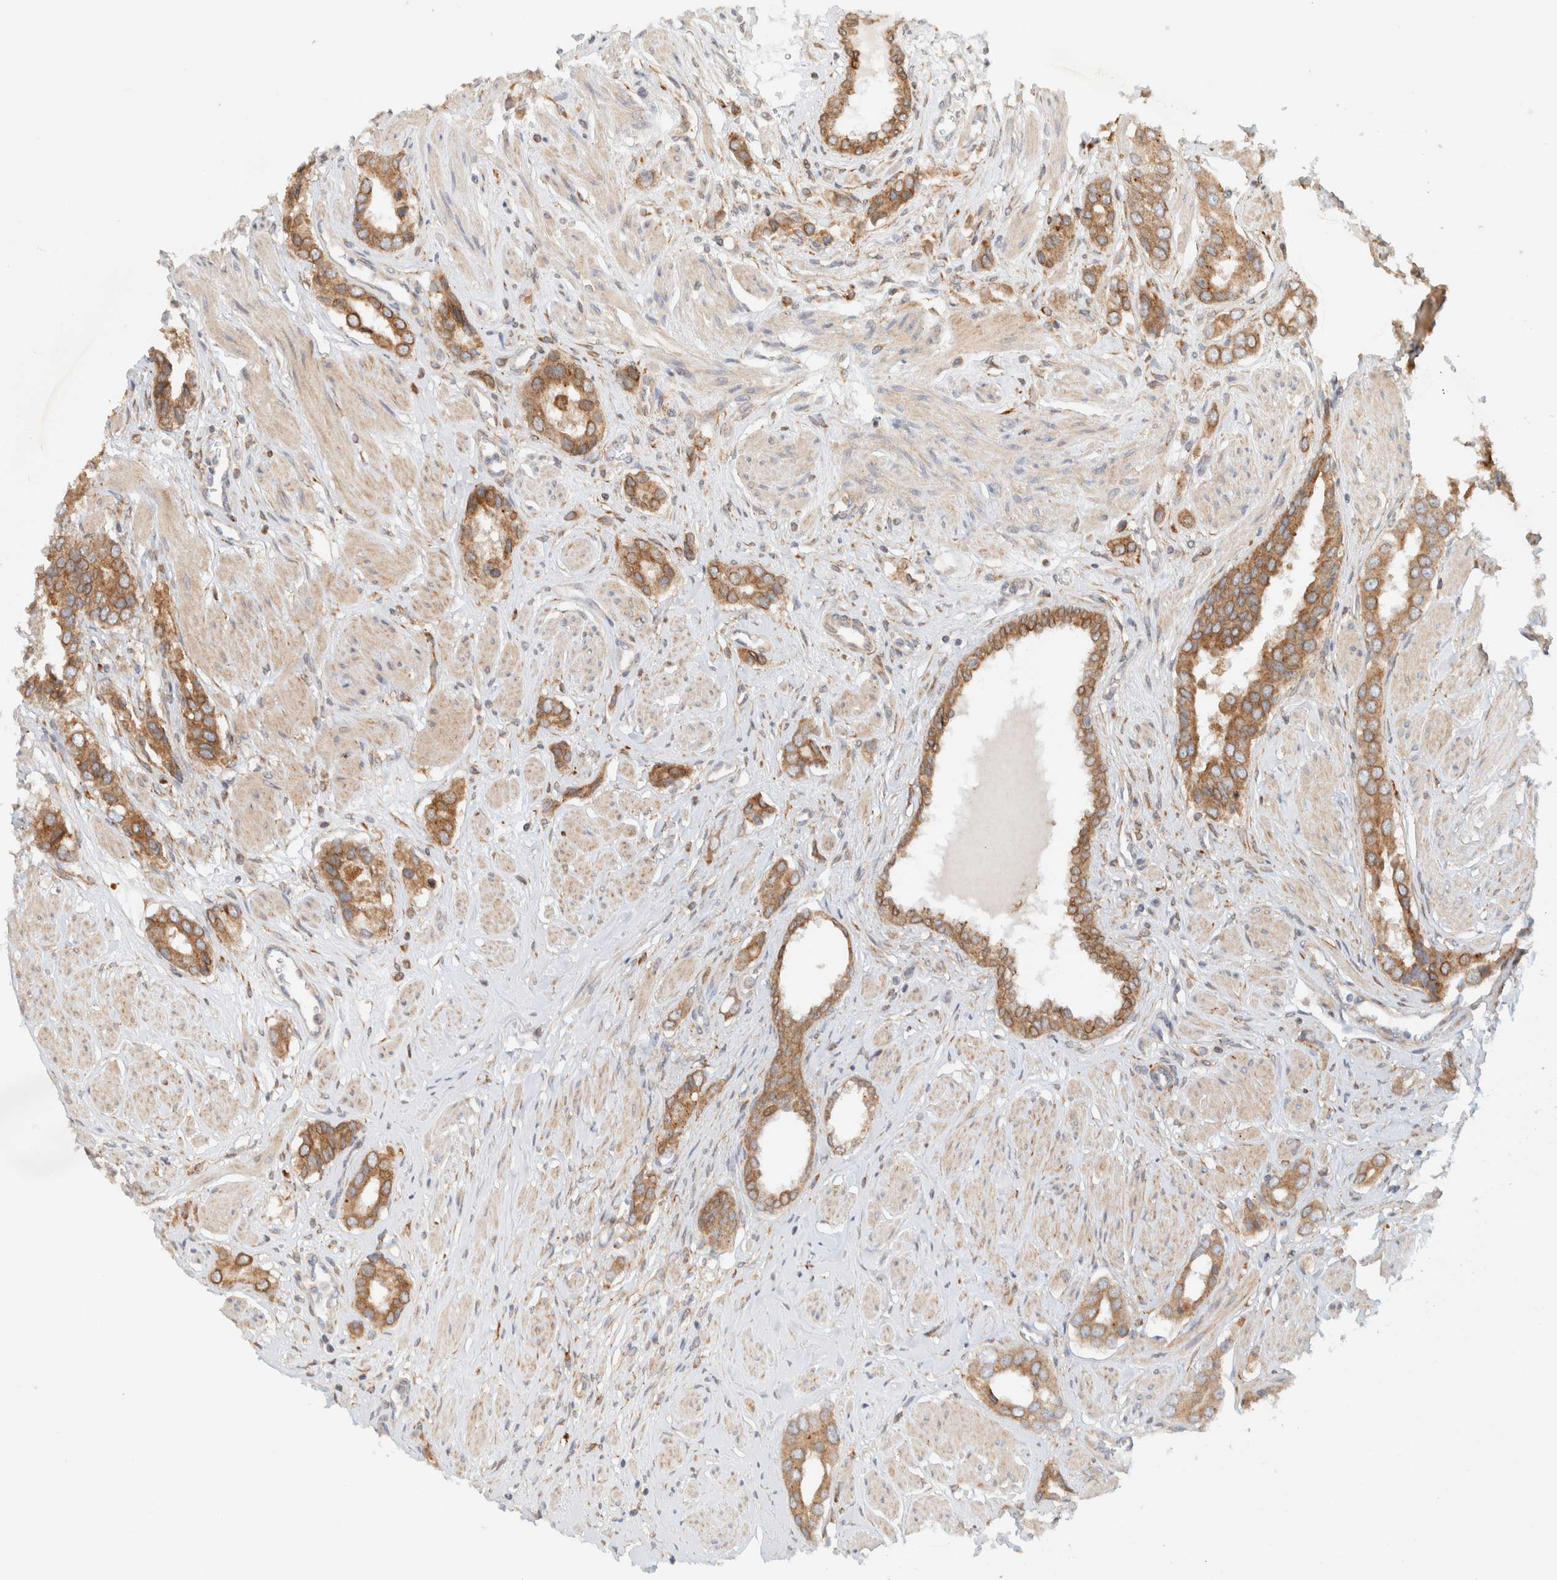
{"staining": {"intensity": "moderate", "quantity": ">75%", "location": "cytoplasmic/membranous"}, "tissue": "prostate cancer", "cell_type": "Tumor cells", "image_type": "cancer", "snomed": [{"axis": "morphology", "description": "Adenocarcinoma, High grade"}, {"axis": "topography", "description": "Prostate"}], "caption": "Approximately >75% of tumor cells in high-grade adenocarcinoma (prostate) show moderate cytoplasmic/membranous protein expression as visualized by brown immunohistochemical staining.", "gene": "NT5C", "patient": {"sex": "male", "age": 52}}